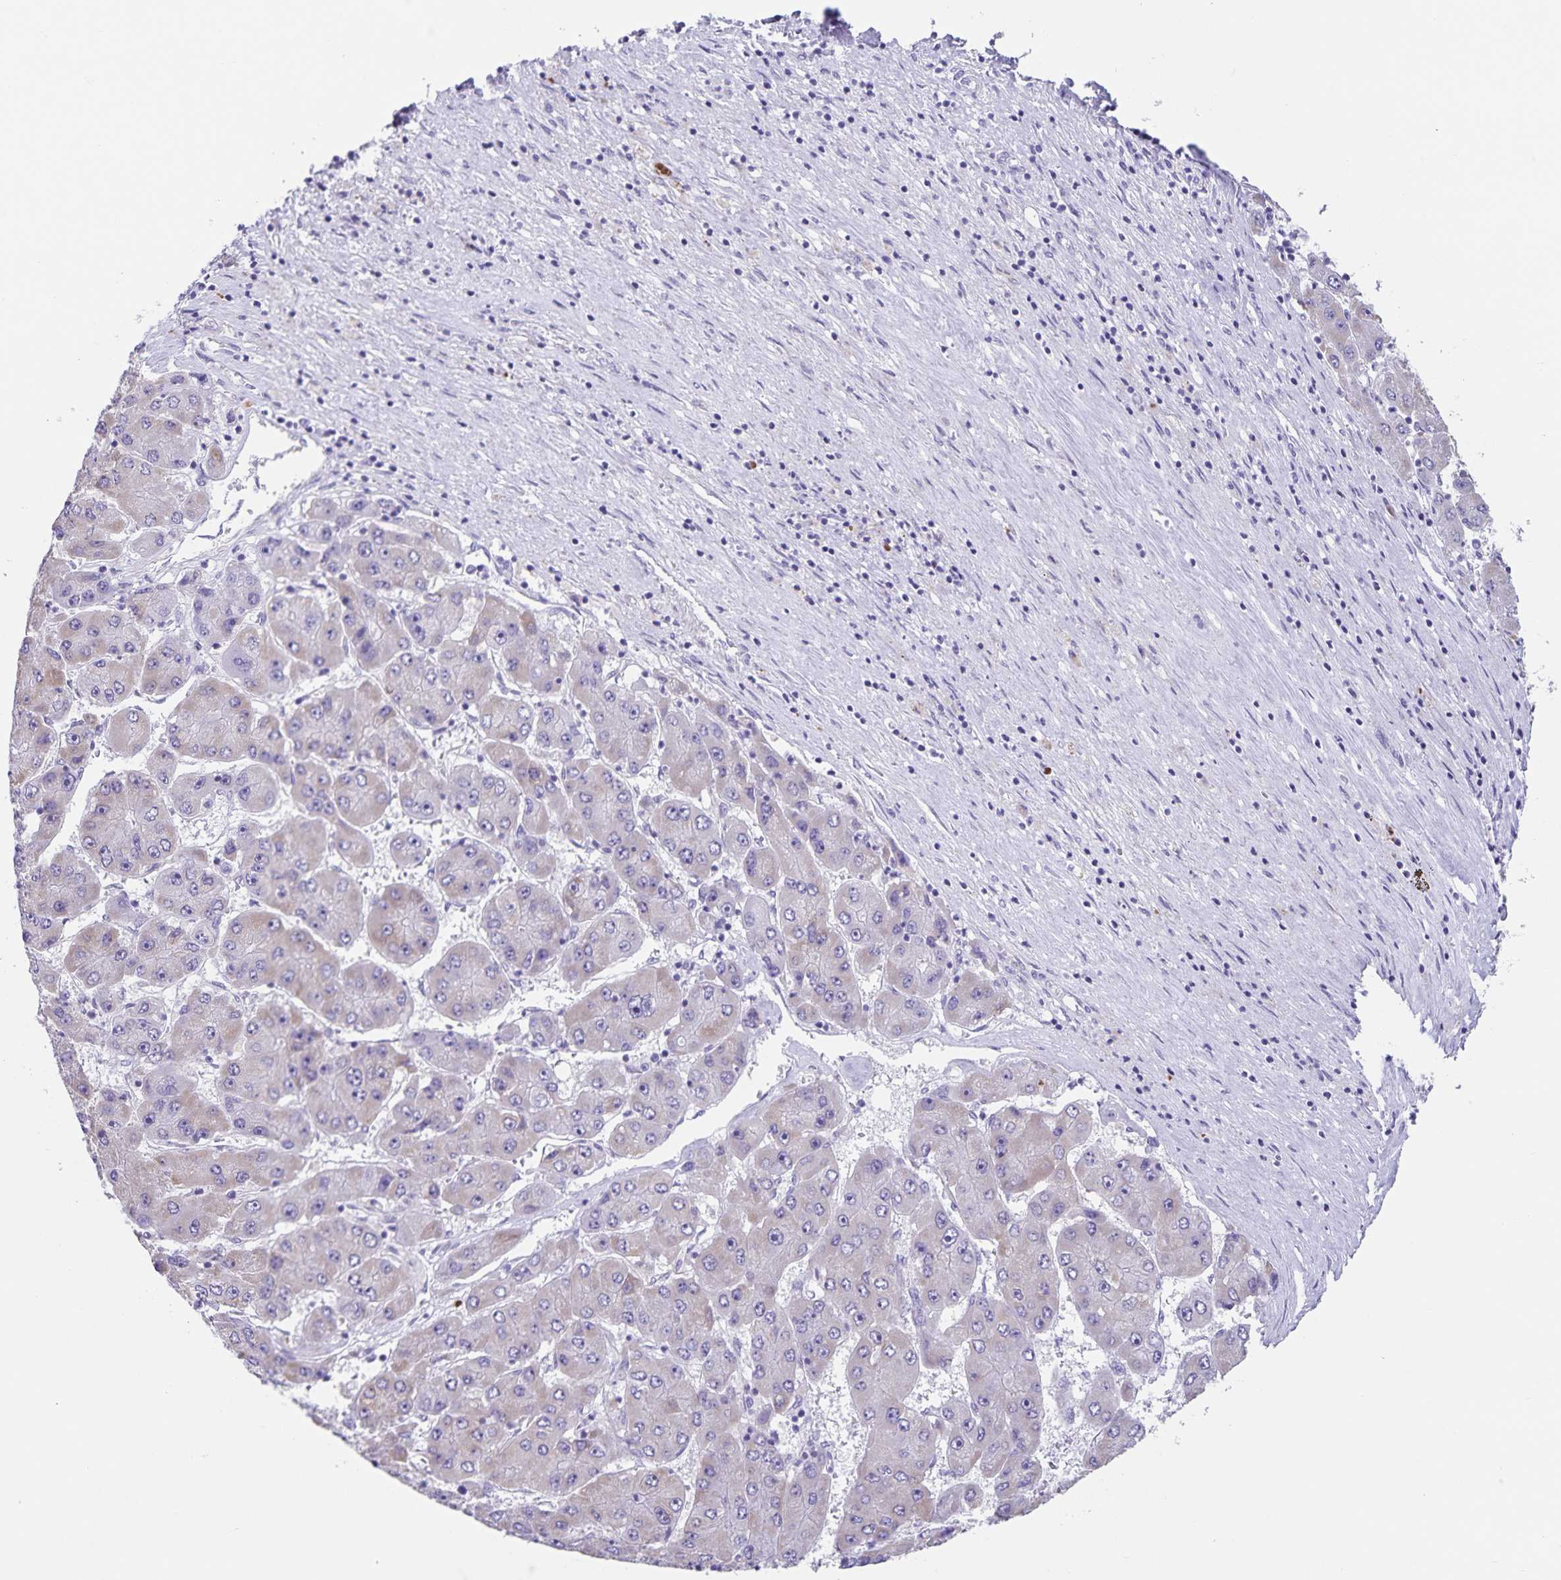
{"staining": {"intensity": "negative", "quantity": "none", "location": "none"}, "tissue": "liver cancer", "cell_type": "Tumor cells", "image_type": "cancer", "snomed": [{"axis": "morphology", "description": "Carcinoma, Hepatocellular, NOS"}, {"axis": "topography", "description": "Liver"}], "caption": "There is no significant expression in tumor cells of liver hepatocellular carcinoma.", "gene": "SYNM", "patient": {"sex": "female", "age": 61}}